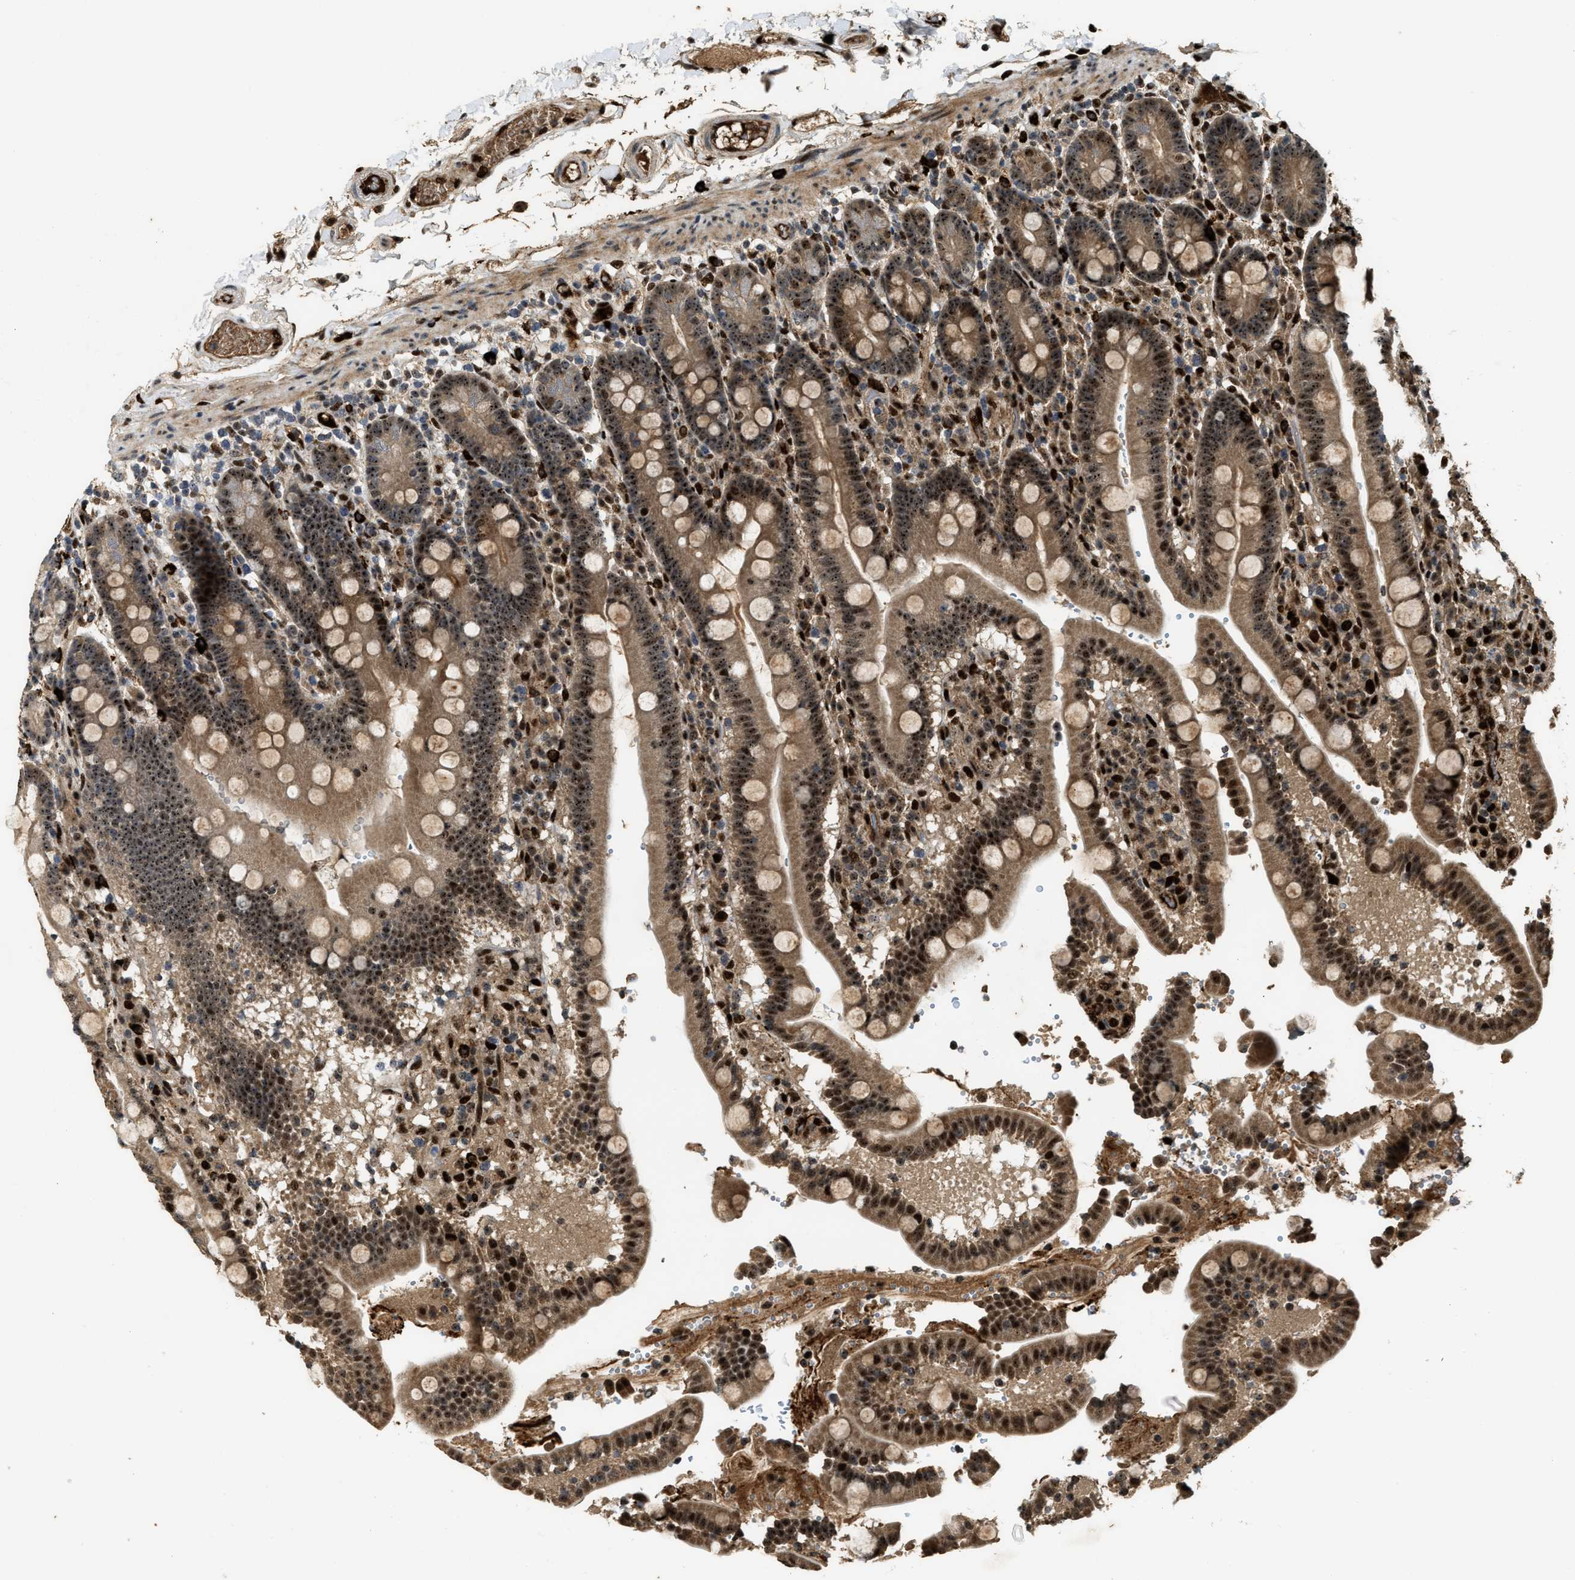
{"staining": {"intensity": "strong", "quantity": ">75%", "location": "cytoplasmic/membranous,nuclear"}, "tissue": "duodenum", "cell_type": "Glandular cells", "image_type": "normal", "snomed": [{"axis": "morphology", "description": "Normal tissue, NOS"}, {"axis": "topography", "description": "Small intestine, NOS"}], "caption": "A micrograph of human duodenum stained for a protein reveals strong cytoplasmic/membranous,nuclear brown staining in glandular cells.", "gene": "ZNF687", "patient": {"sex": "female", "age": 71}}